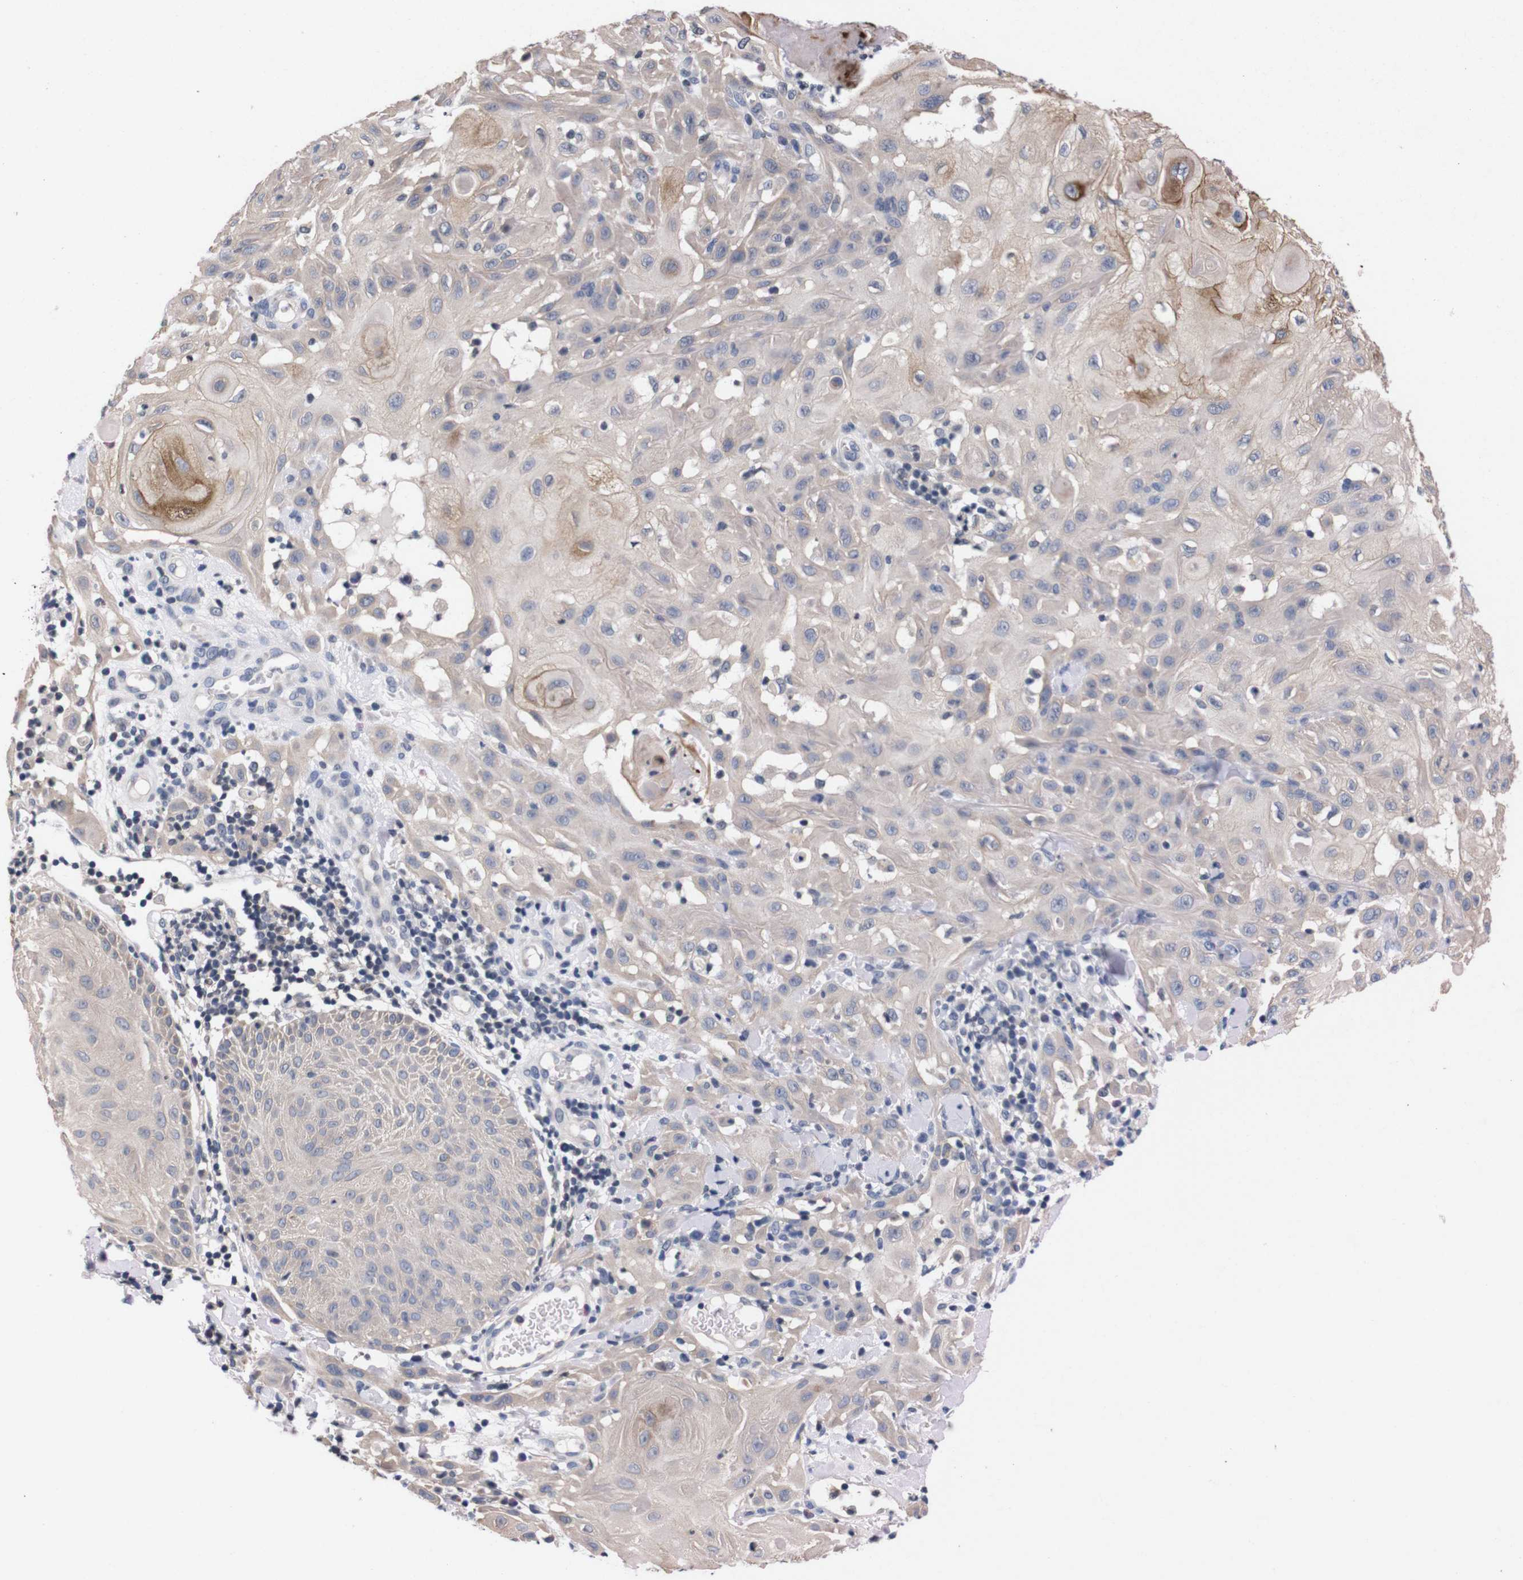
{"staining": {"intensity": "weak", "quantity": "25%-75%", "location": "cytoplasmic/membranous"}, "tissue": "skin cancer", "cell_type": "Tumor cells", "image_type": "cancer", "snomed": [{"axis": "morphology", "description": "Squamous cell carcinoma, NOS"}, {"axis": "topography", "description": "Skin"}], "caption": "This image displays IHC staining of human skin cancer, with low weak cytoplasmic/membranous positivity in approximately 25%-75% of tumor cells.", "gene": "TNFRSF21", "patient": {"sex": "male", "age": 24}}